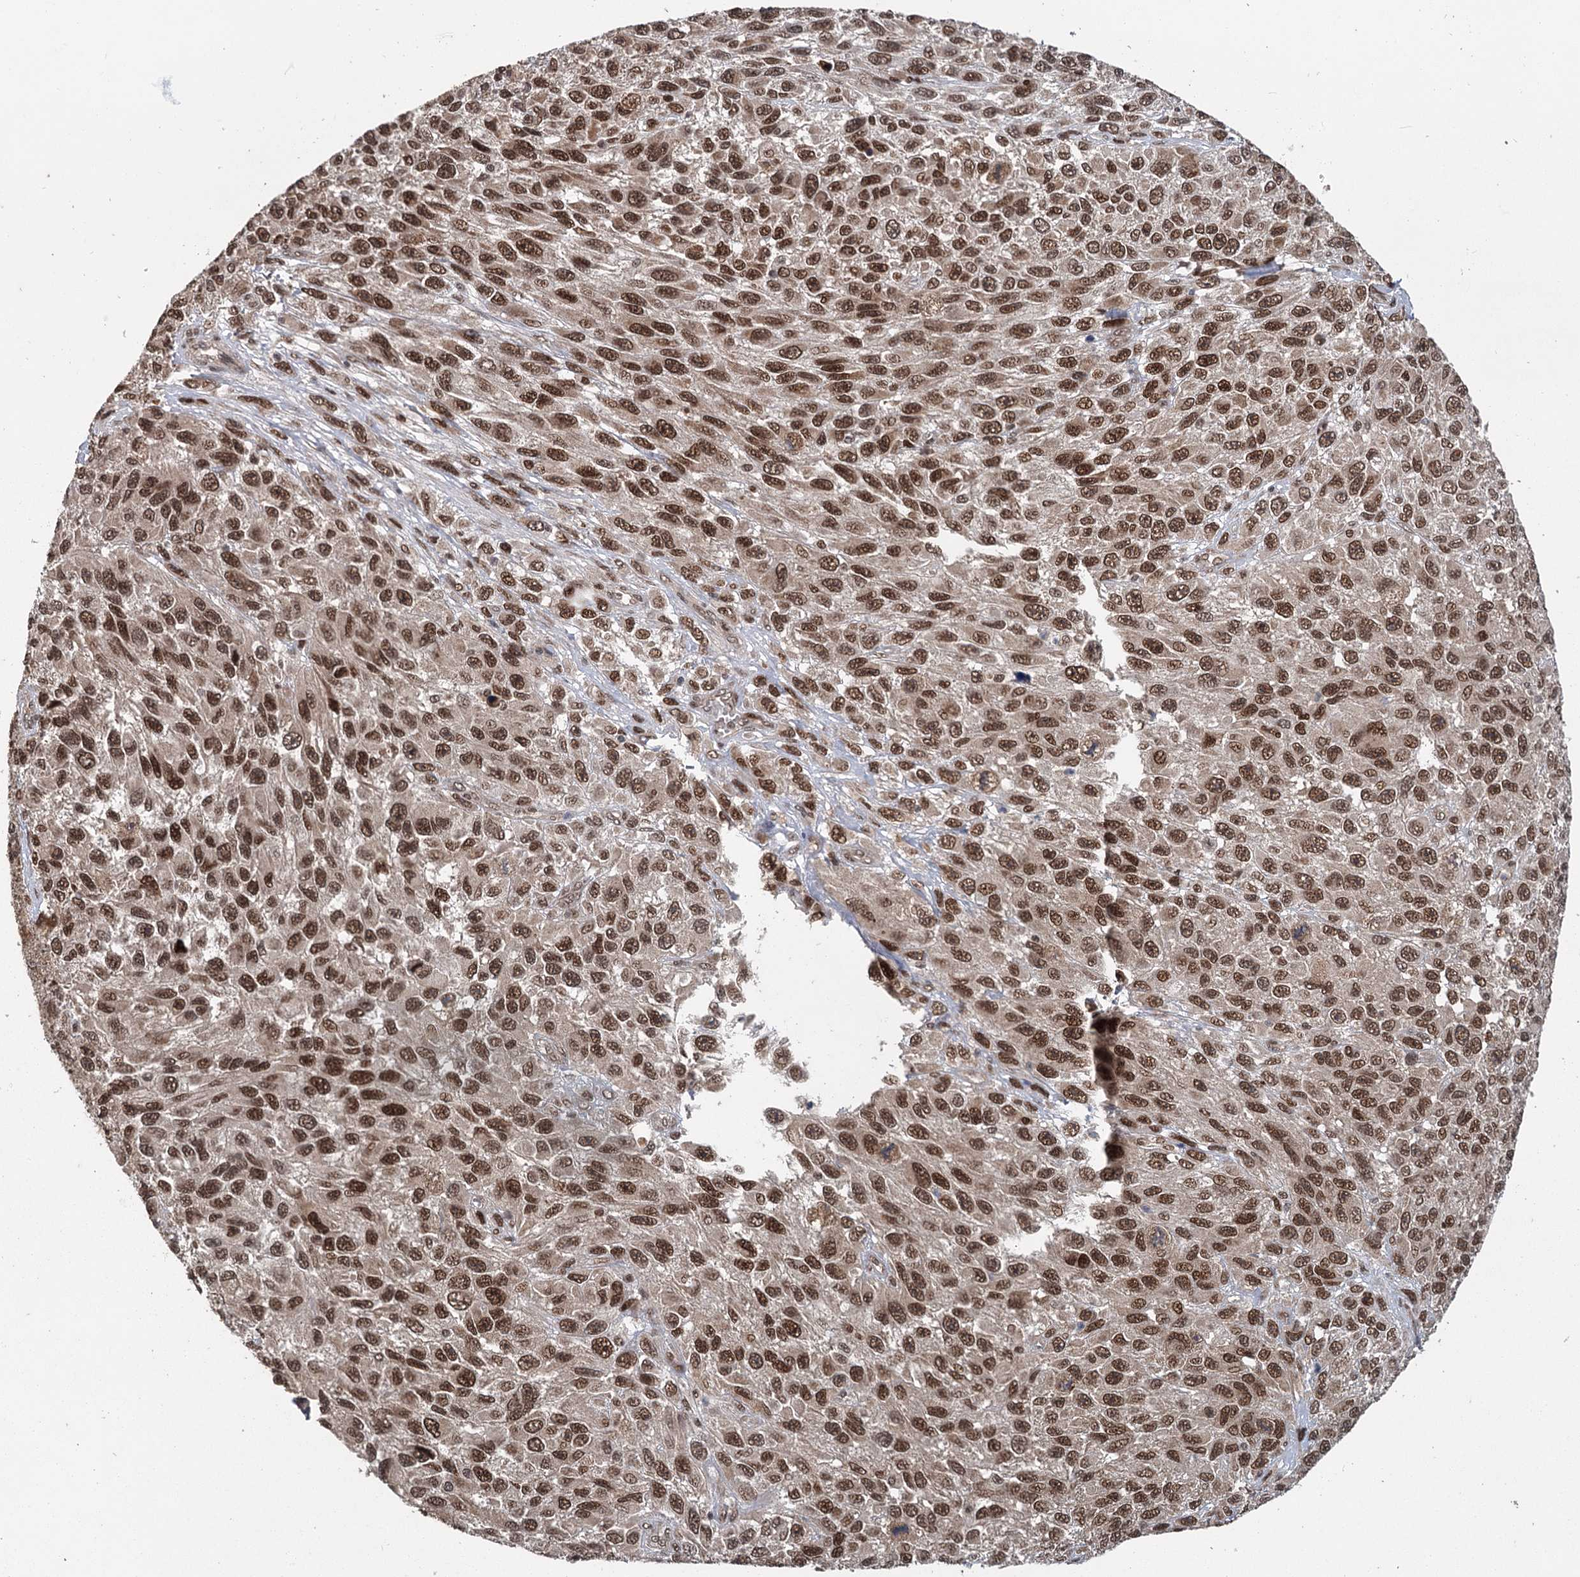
{"staining": {"intensity": "strong", "quantity": ">75%", "location": "nuclear"}, "tissue": "melanoma", "cell_type": "Tumor cells", "image_type": "cancer", "snomed": [{"axis": "morphology", "description": "Normal tissue, NOS"}, {"axis": "morphology", "description": "Malignant melanoma, NOS"}, {"axis": "topography", "description": "Skin"}], "caption": "Protein staining by immunohistochemistry (IHC) displays strong nuclear staining in about >75% of tumor cells in melanoma. The protein is stained brown, and the nuclei are stained in blue (DAB IHC with brightfield microscopy, high magnification).", "gene": "MYG1", "patient": {"sex": "female", "age": 96}}